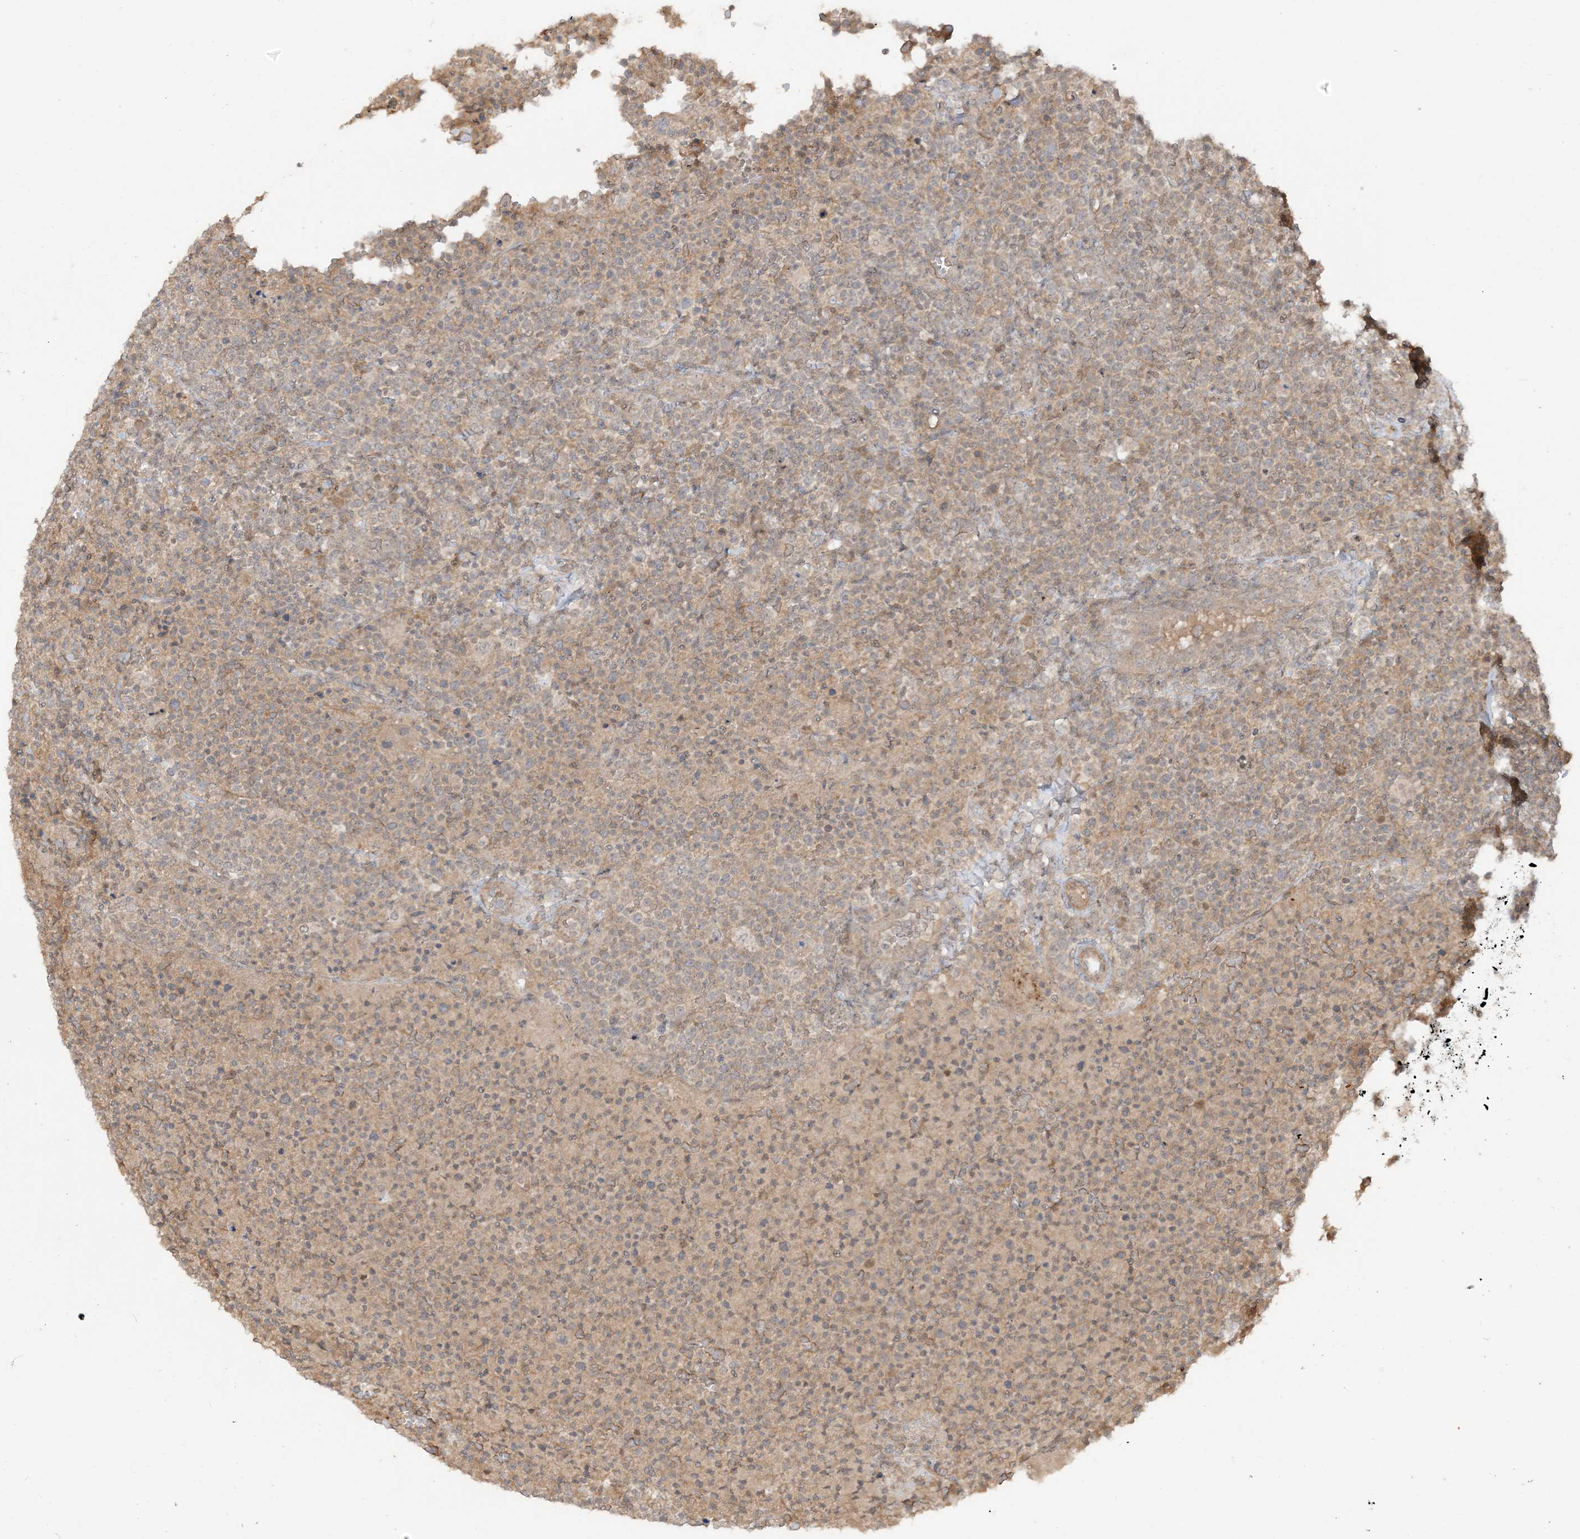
{"staining": {"intensity": "negative", "quantity": "none", "location": "none"}, "tissue": "lymphoma", "cell_type": "Tumor cells", "image_type": "cancer", "snomed": [{"axis": "morphology", "description": "Malignant lymphoma, non-Hodgkin's type, High grade"}, {"axis": "topography", "description": "Lymph node"}], "caption": "Image shows no protein expression in tumor cells of high-grade malignant lymphoma, non-Hodgkin's type tissue.", "gene": "TBCC", "patient": {"sex": "male", "age": 61}}